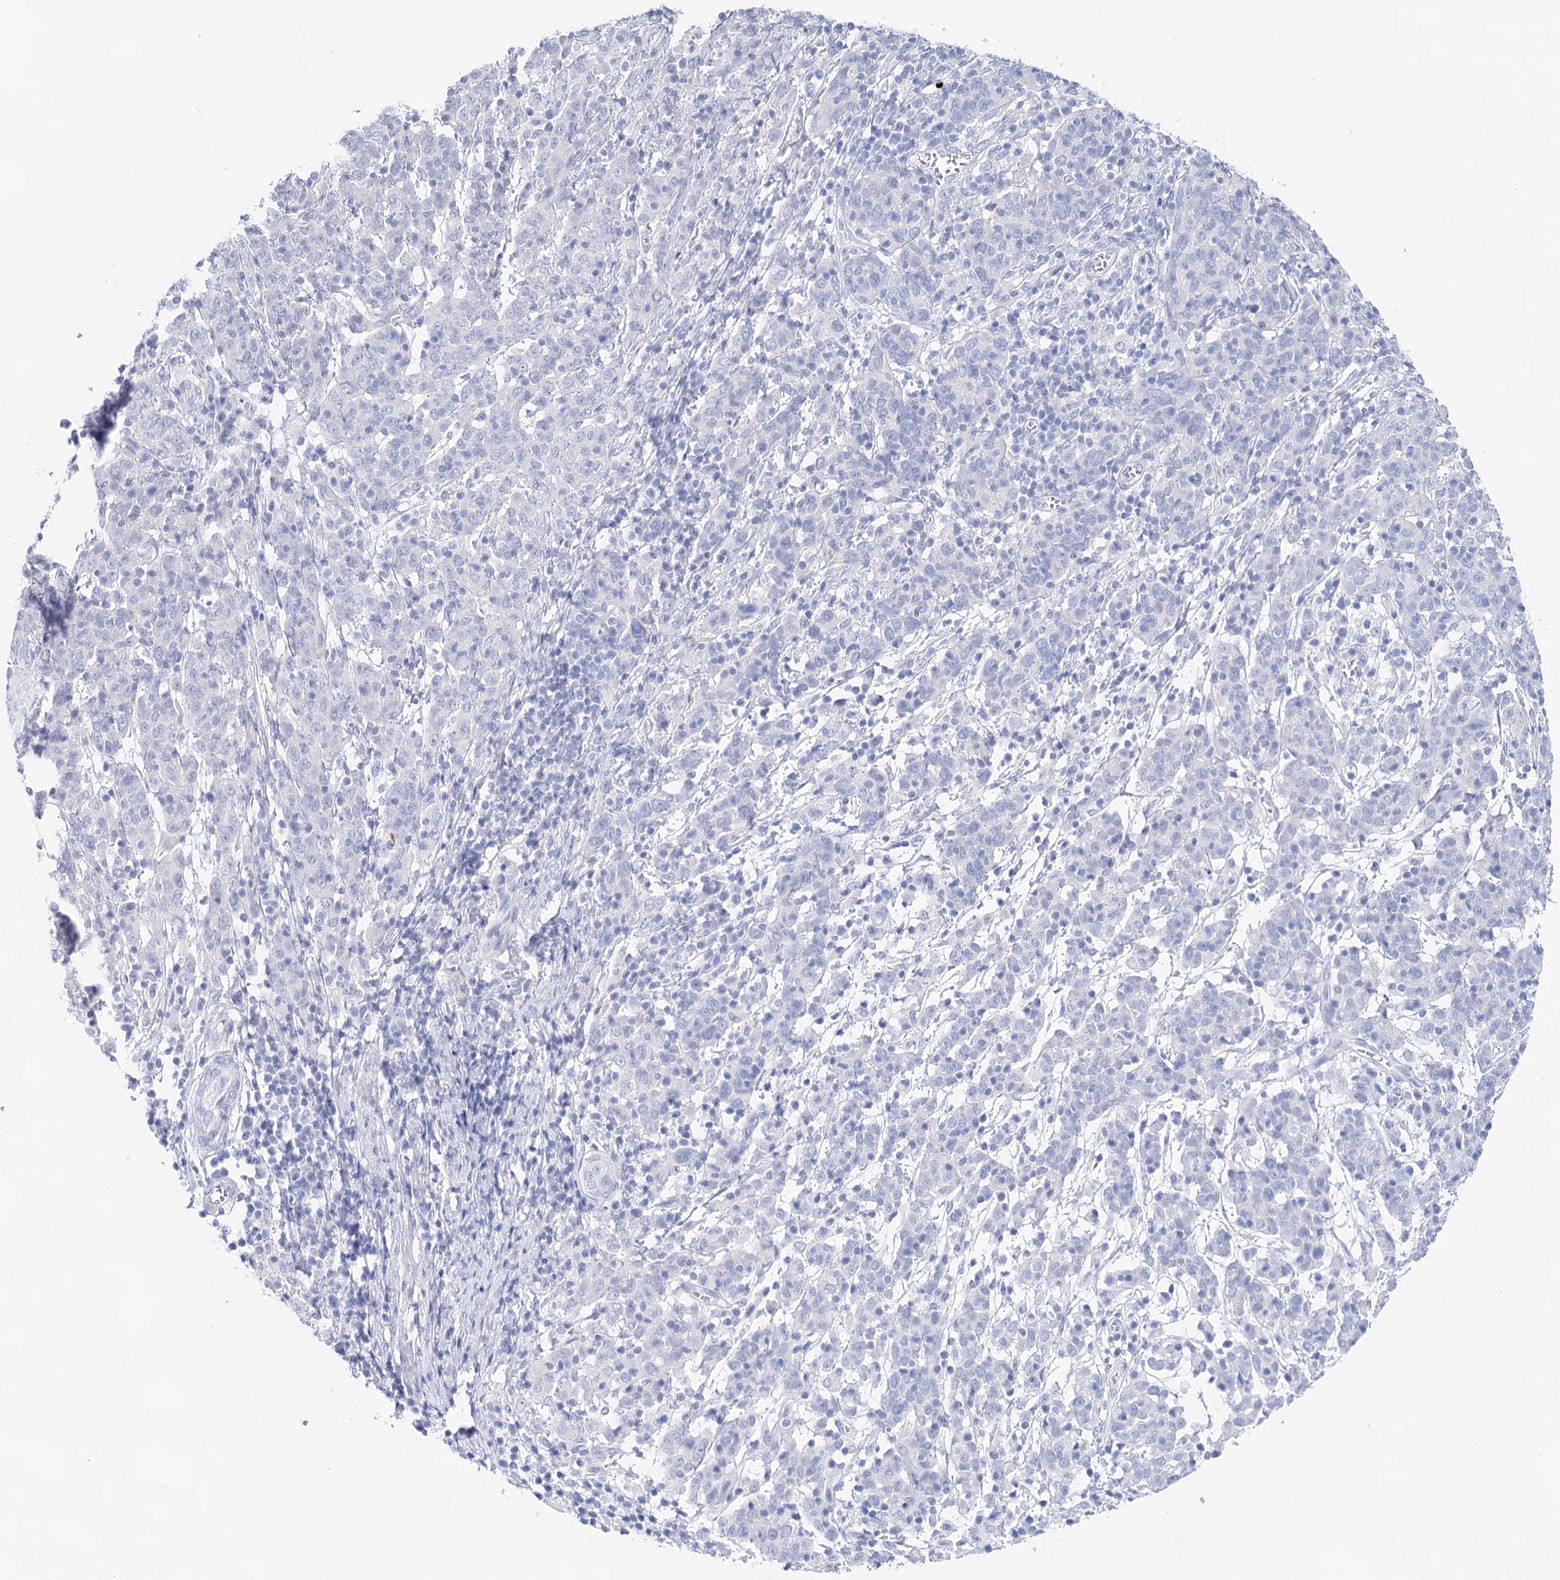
{"staining": {"intensity": "negative", "quantity": "none", "location": "none"}, "tissue": "cervical cancer", "cell_type": "Tumor cells", "image_type": "cancer", "snomed": [{"axis": "morphology", "description": "Squamous cell carcinoma, NOS"}, {"axis": "topography", "description": "Cervix"}], "caption": "DAB immunohistochemical staining of cervical squamous cell carcinoma displays no significant expression in tumor cells. (DAB (3,3'-diaminobenzidine) IHC visualized using brightfield microscopy, high magnification).", "gene": "LALBA", "patient": {"sex": "female", "age": 67}}